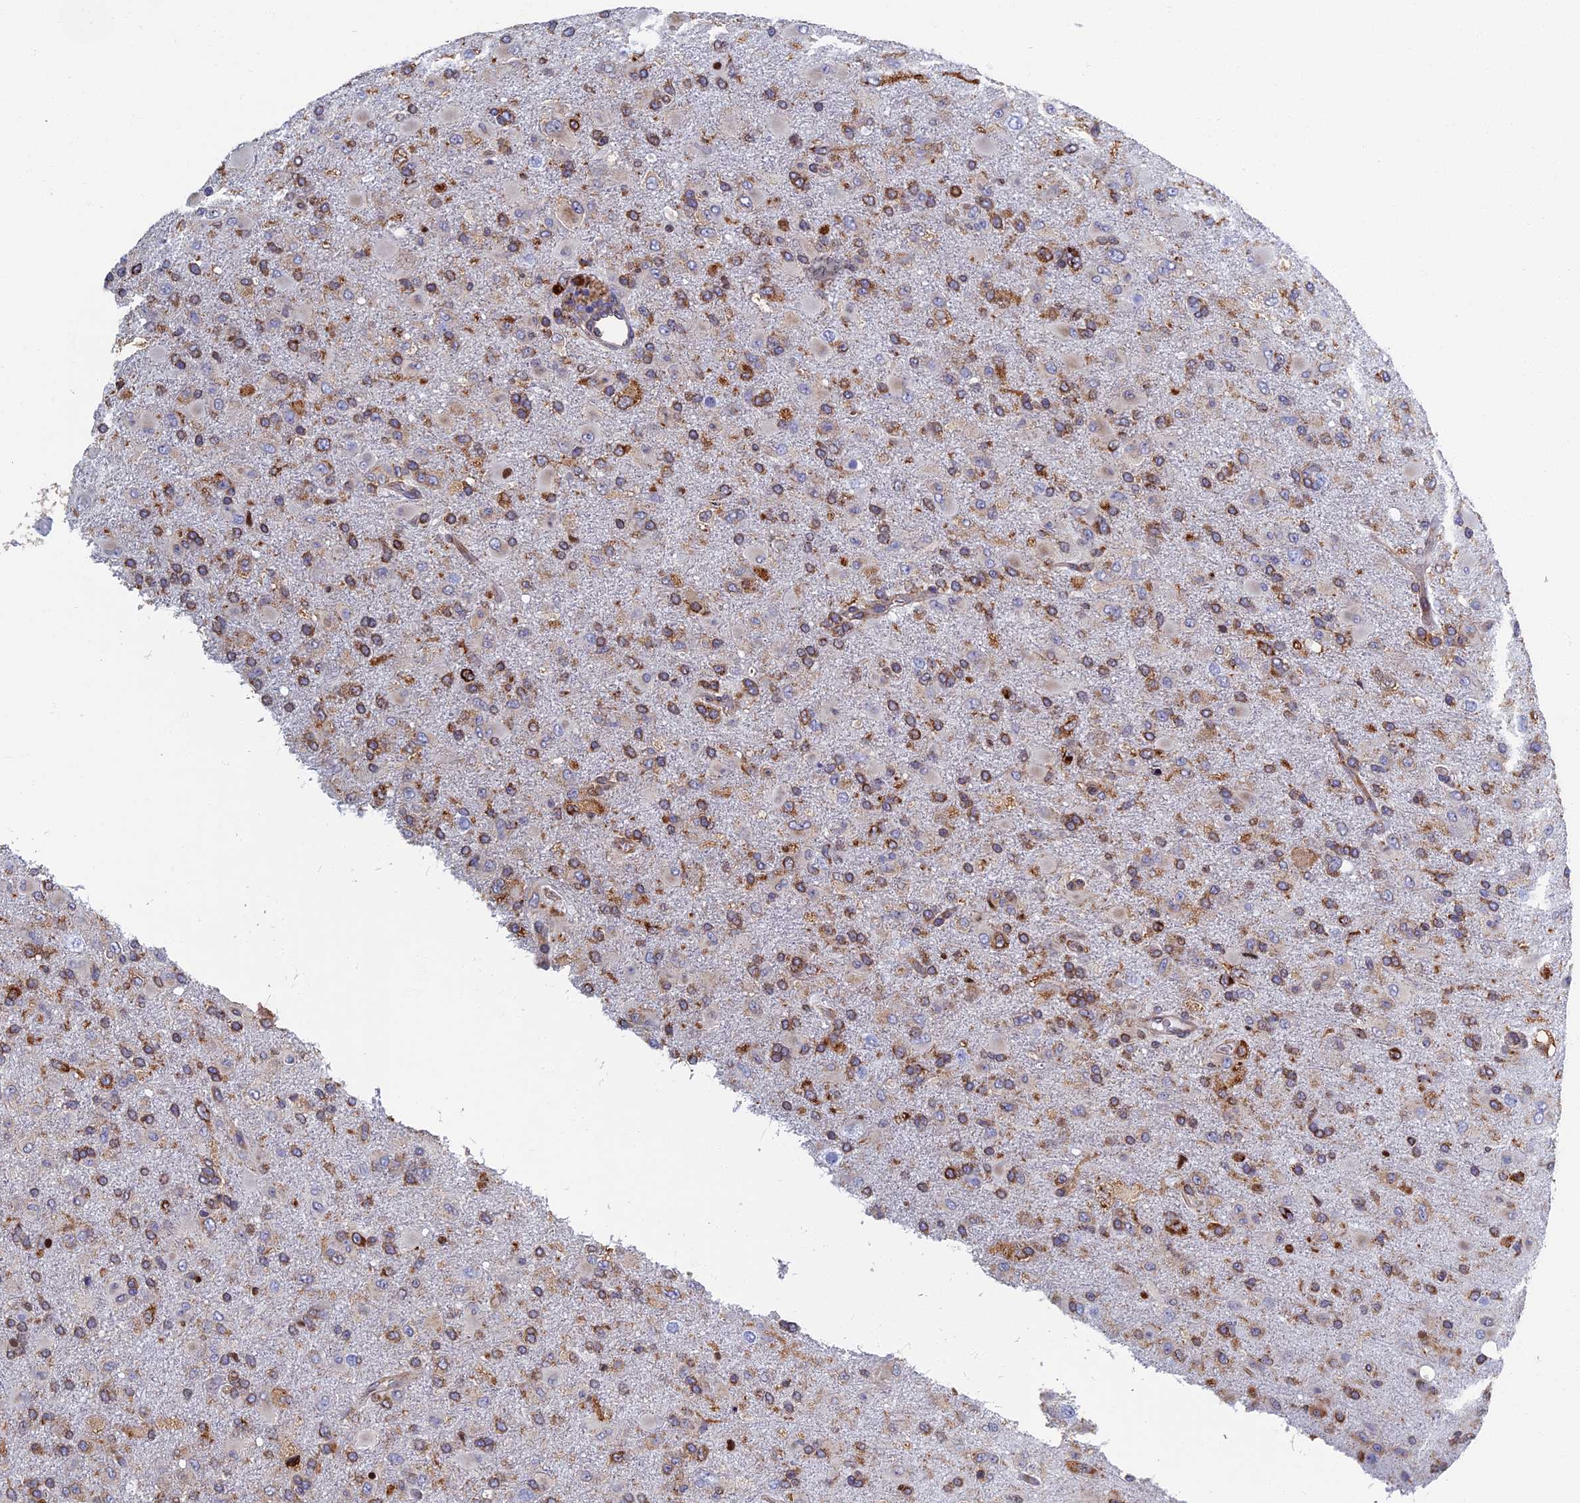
{"staining": {"intensity": "moderate", "quantity": ">75%", "location": "cytoplasmic/membranous"}, "tissue": "glioma", "cell_type": "Tumor cells", "image_type": "cancer", "snomed": [{"axis": "morphology", "description": "Glioma, malignant, Low grade"}, {"axis": "topography", "description": "Brain"}], "caption": "Immunohistochemistry of malignant glioma (low-grade) demonstrates medium levels of moderate cytoplasmic/membranous staining in approximately >75% of tumor cells. (Brightfield microscopy of DAB IHC at high magnification).", "gene": "YBX1", "patient": {"sex": "male", "age": 65}}